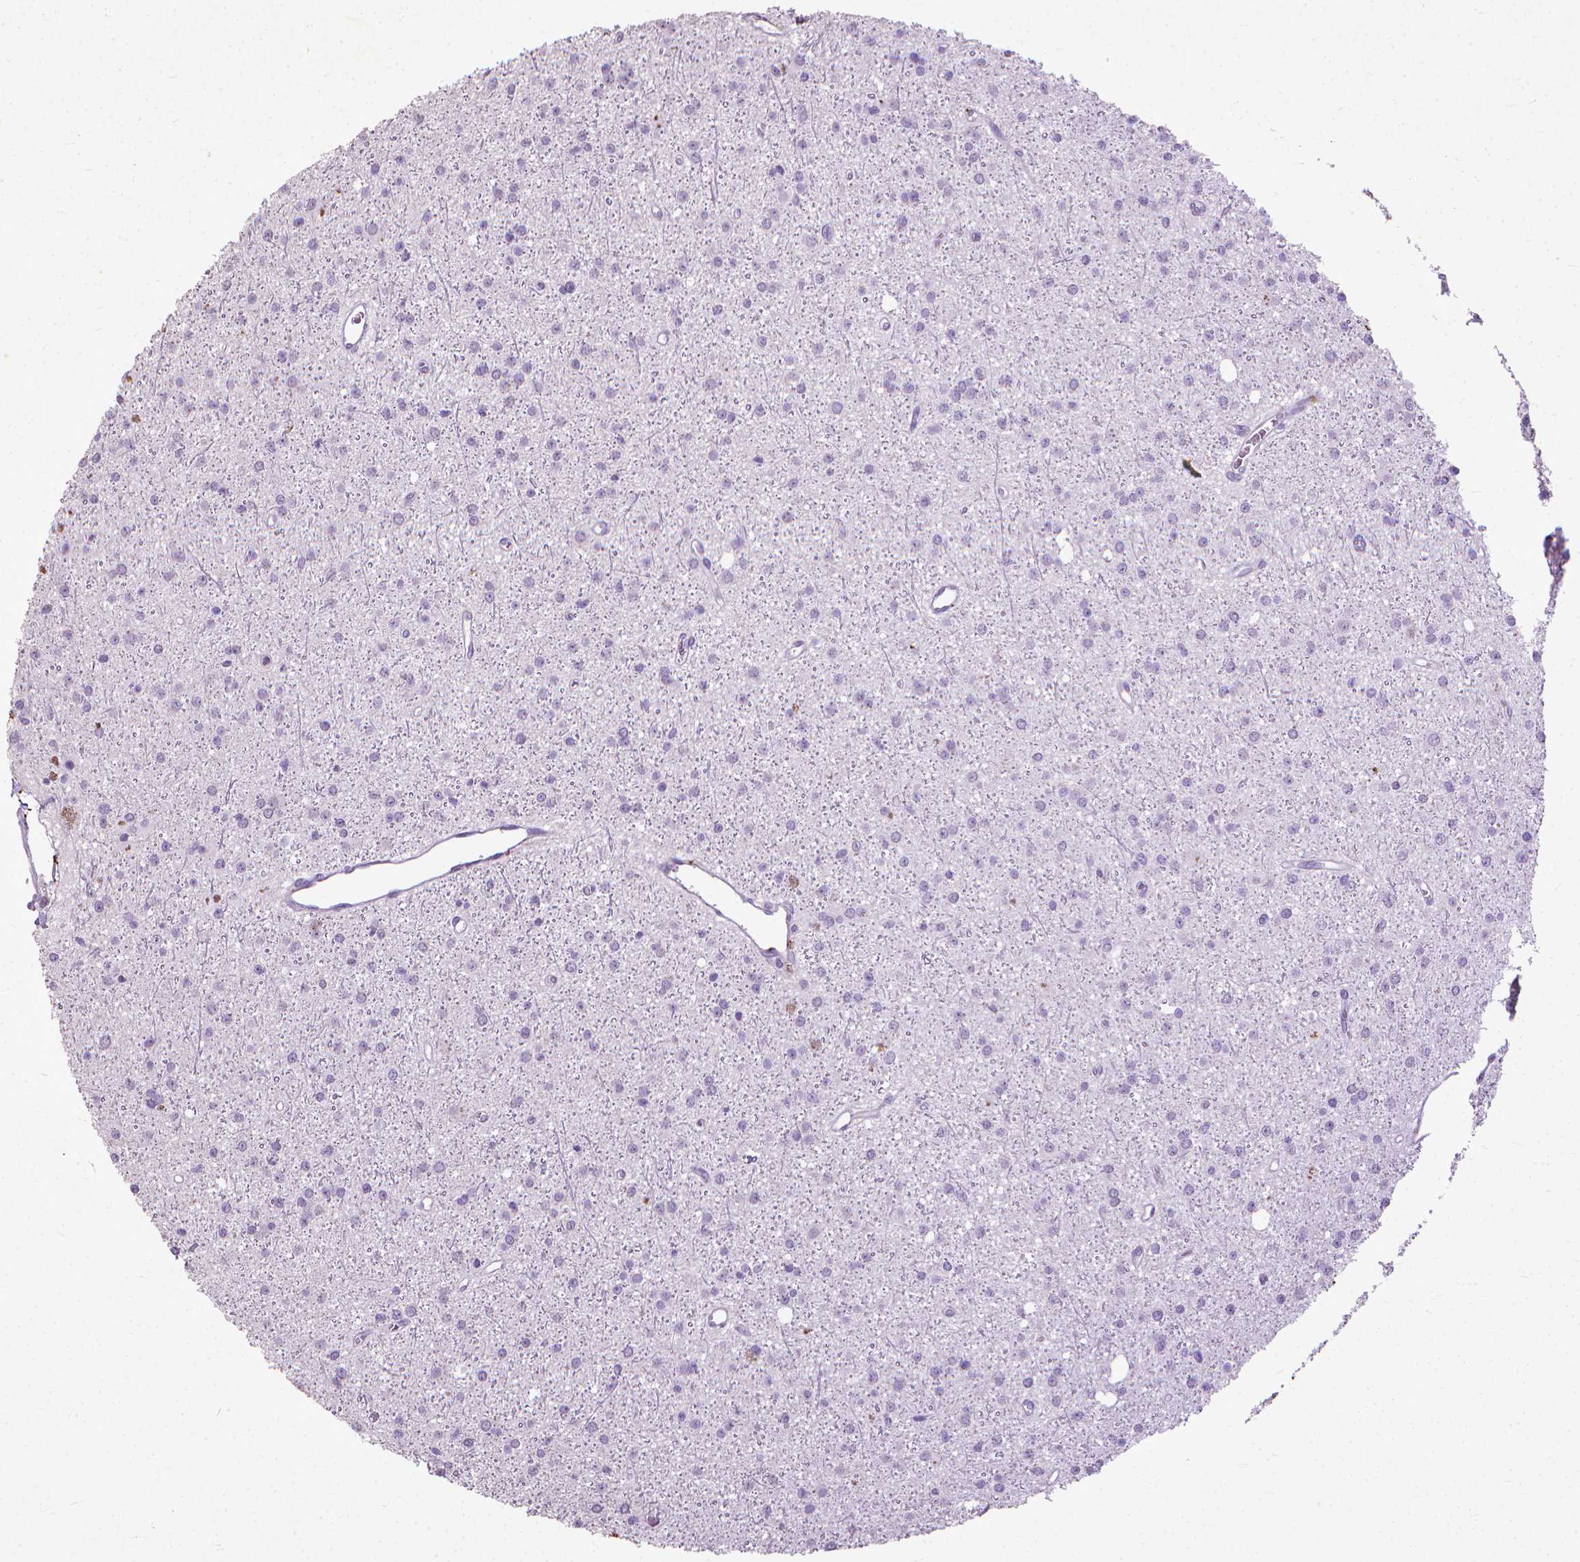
{"staining": {"intensity": "negative", "quantity": "none", "location": "none"}, "tissue": "glioma", "cell_type": "Tumor cells", "image_type": "cancer", "snomed": [{"axis": "morphology", "description": "Glioma, malignant, Low grade"}, {"axis": "topography", "description": "Brain"}], "caption": "DAB immunohistochemical staining of malignant glioma (low-grade) reveals no significant expression in tumor cells.", "gene": "KRT5", "patient": {"sex": "male", "age": 27}}